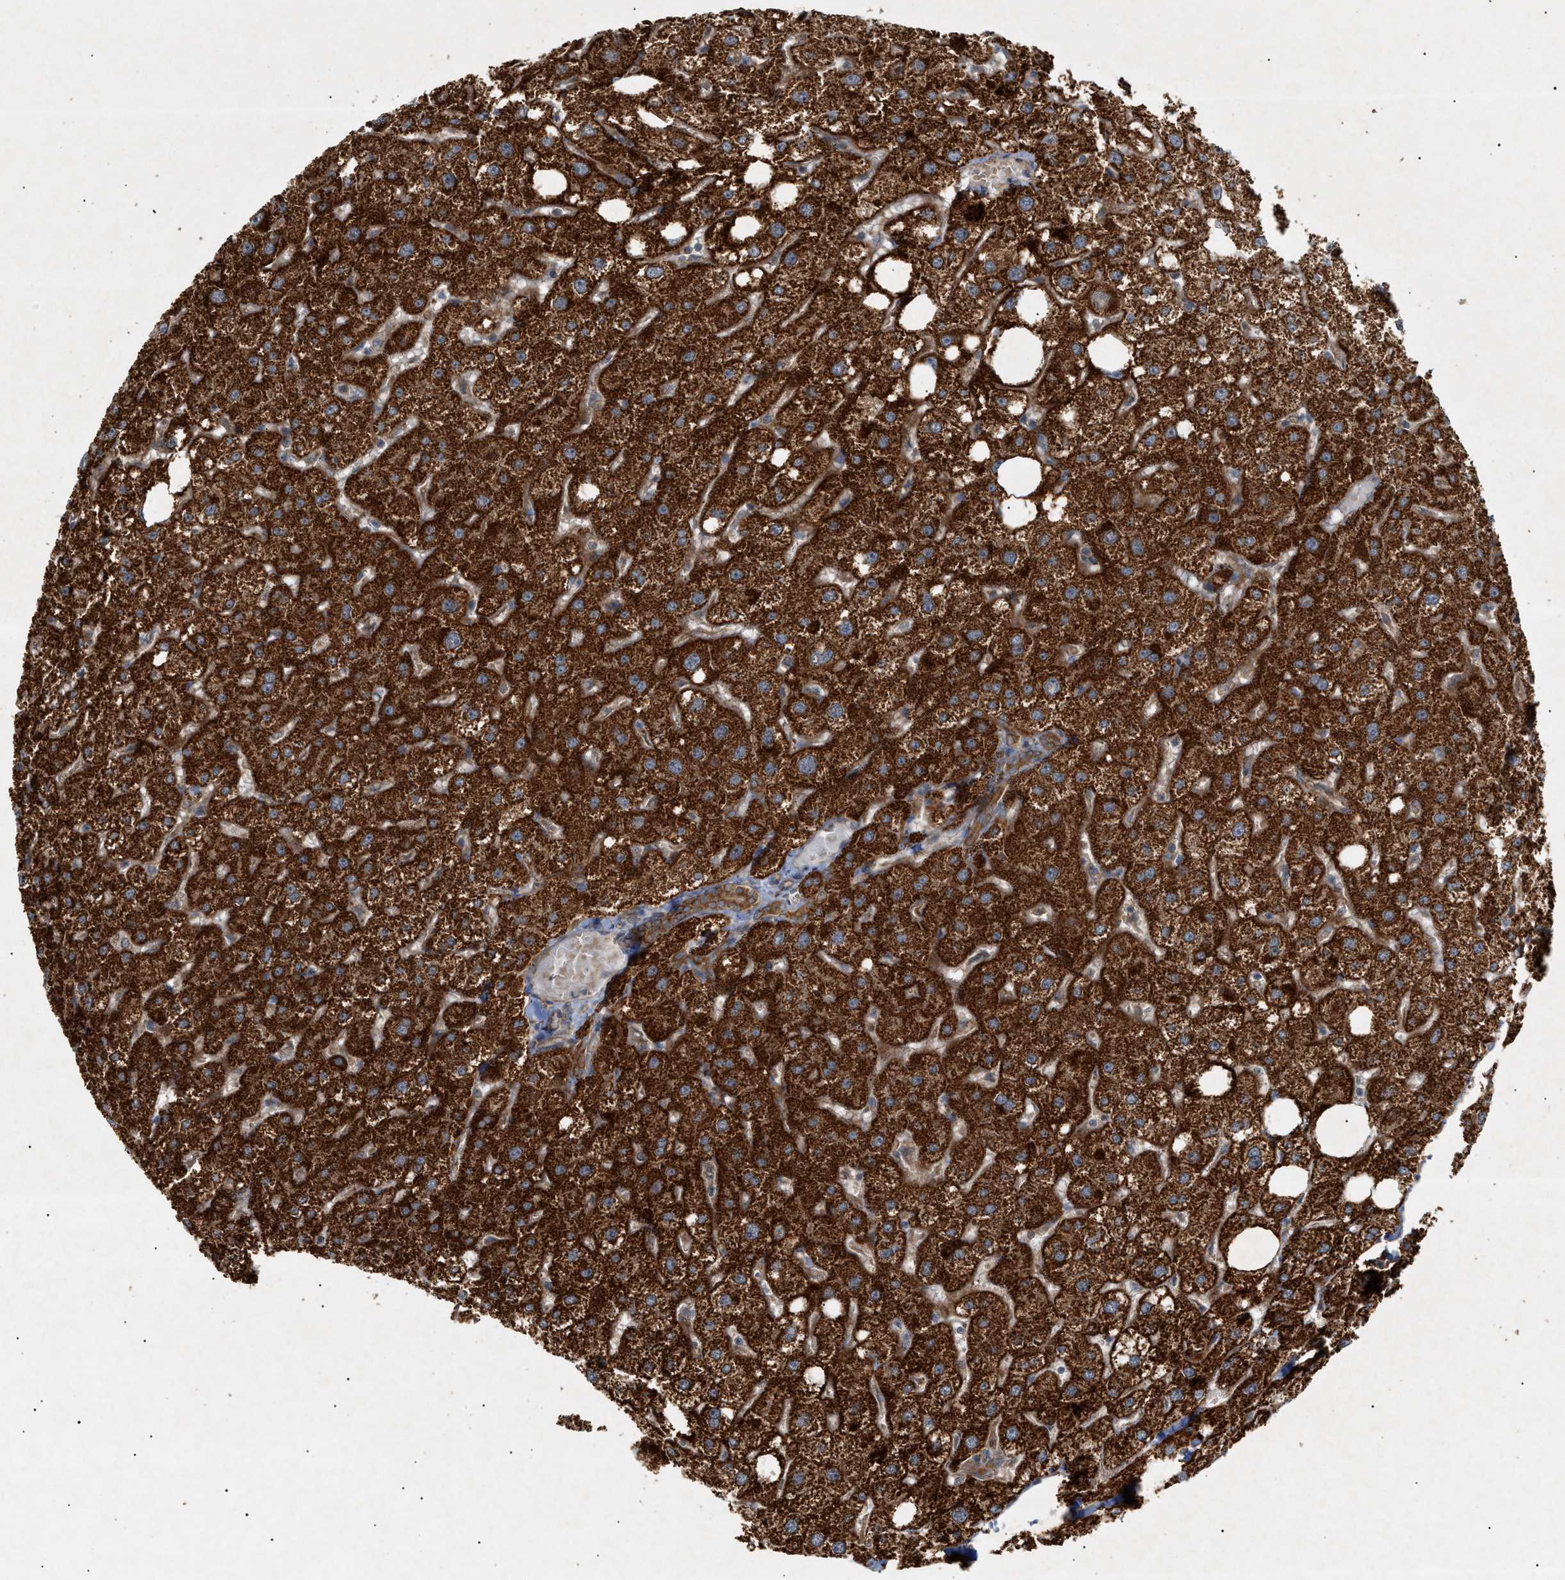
{"staining": {"intensity": "moderate", "quantity": ">75%", "location": "cytoplasmic/membranous"}, "tissue": "liver", "cell_type": "Cholangiocytes", "image_type": "normal", "snomed": [{"axis": "morphology", "description": "Normal tissue, NOS"}, {"axis": "topography", "description": "Liver"}], "caption": "DAB (3,3'-diaminobenzidine) immunohistochemical staining of benign liver displays moderate cytoplasmic/membranous protein positivity in approximately >75% of cholangiocytes. Nuclei are stained in blue.", "gene": "MTCH1", "patient": {"sex": "male", "age": 73}}